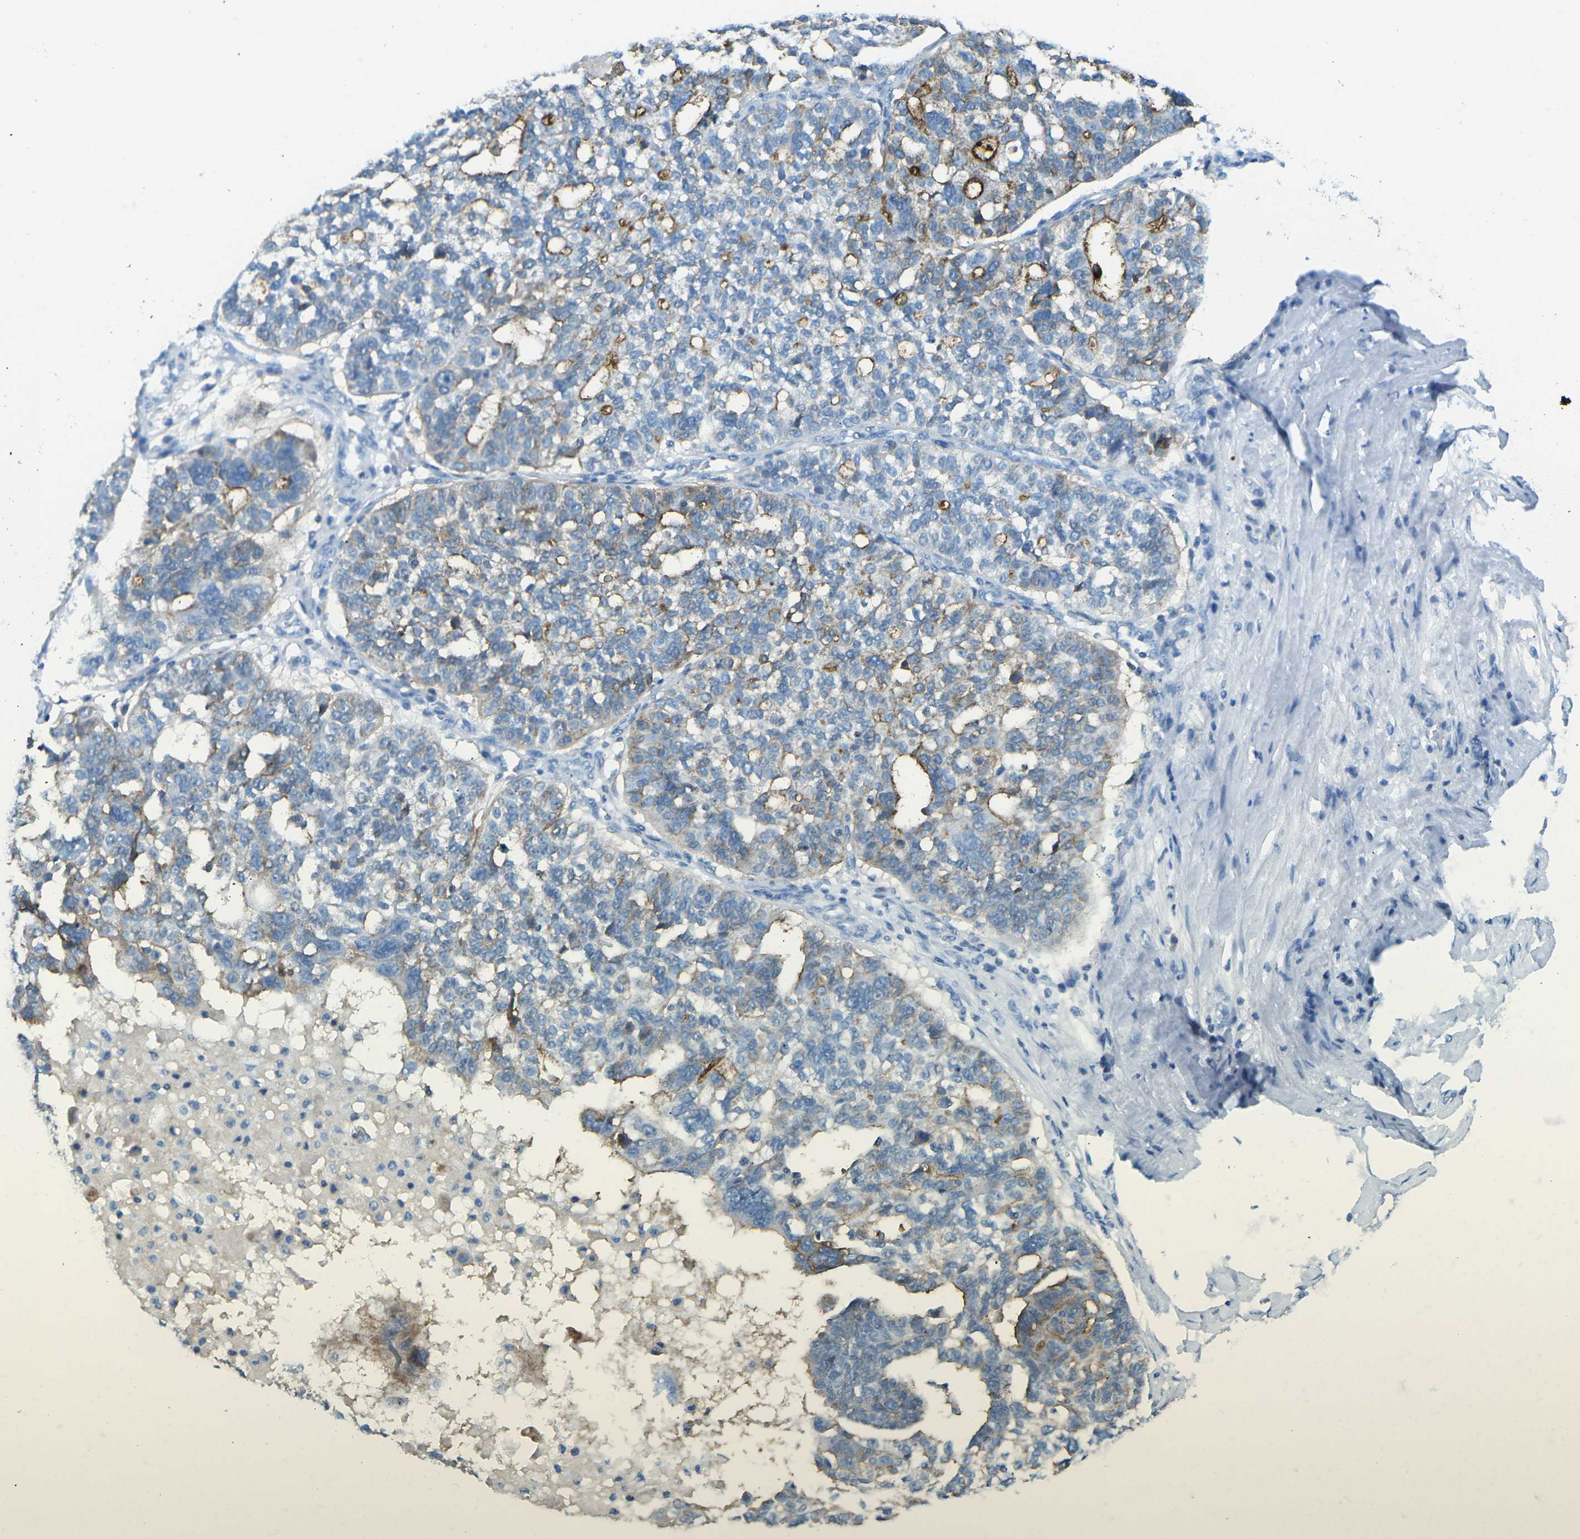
{"staining": {"intensity": "moderate", "quantity": "25%-75%", "location": "cytoplasmic/membranous"}, "tissue": "ovarian cancer", "cell_type": "Tumor cells", "image_type": "cancer", "snomed": [{"axis": "morphology", "description": "Cystadenocarcinoma, serous, NOS"}, {"axis": "topography", "description": "Ovary"}], "caption": "Serous cystadenocarcinoma (ovarian) tissue displays moderate cytoplasmic/membranous expression in approximately 25%-75% of tumor cells, visualized by immunohistochemistry.", "gene": "CD47", "patient": {"sex": "female", "age": 59}}